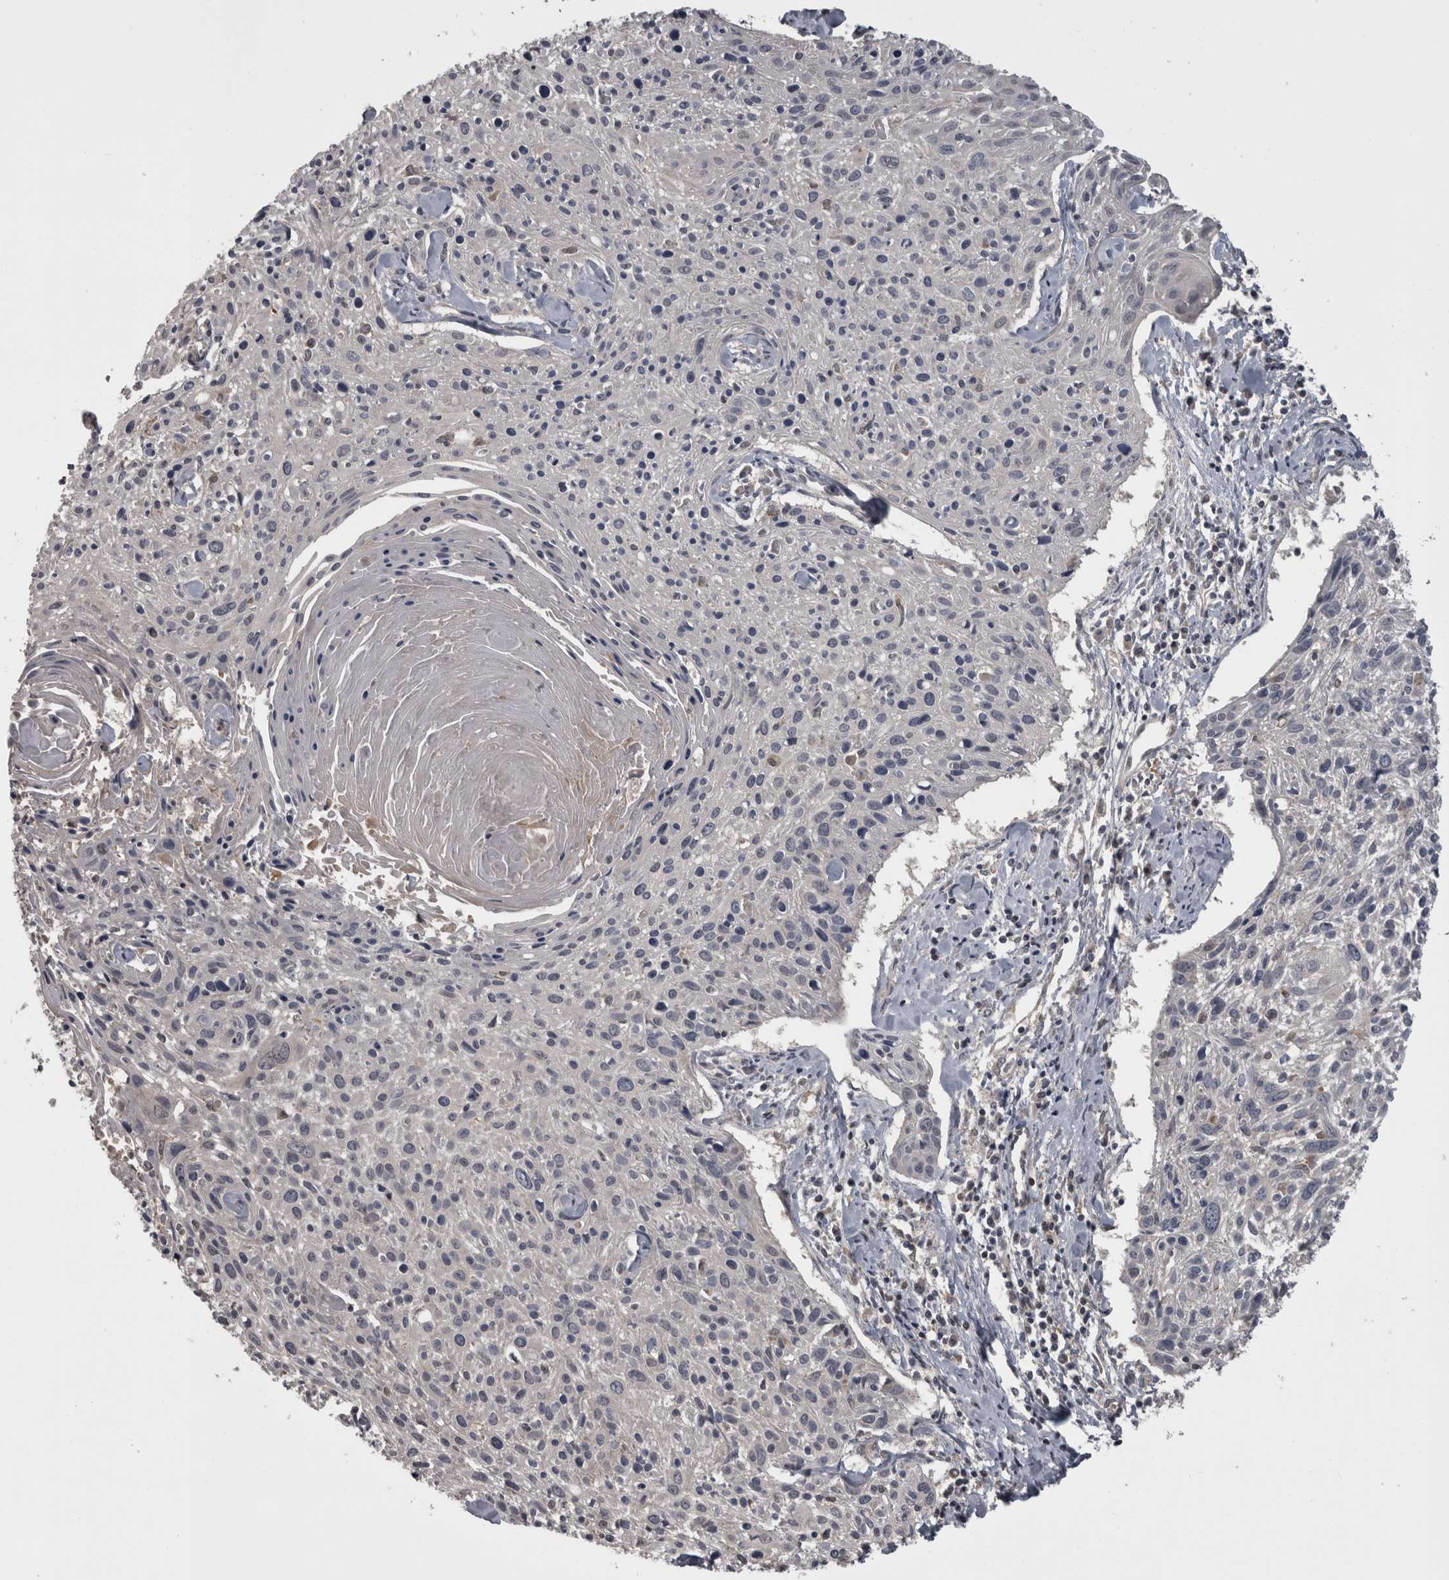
{"staining": {"intensity": "negative", "quantity": "none", "location": "none"}, "tissue": "cervical cancer", "cell_type": "Tumor cells", "image_type": "cancer", "snomed": [{"axis": "morphology", "description": "Squamous cell carcinoma, NOS"}, {"axis": "topography", "description": "Cervix"}], "caption": "DAB immunohistochemical staining of cervical cancer shows no significant staining in tumor cells. (DAB (3,3'-diaminobenzidine) immunohistochemistry, high magnification).", "gene": "APRT", "patient": {"sex": "female", "age": 51}}